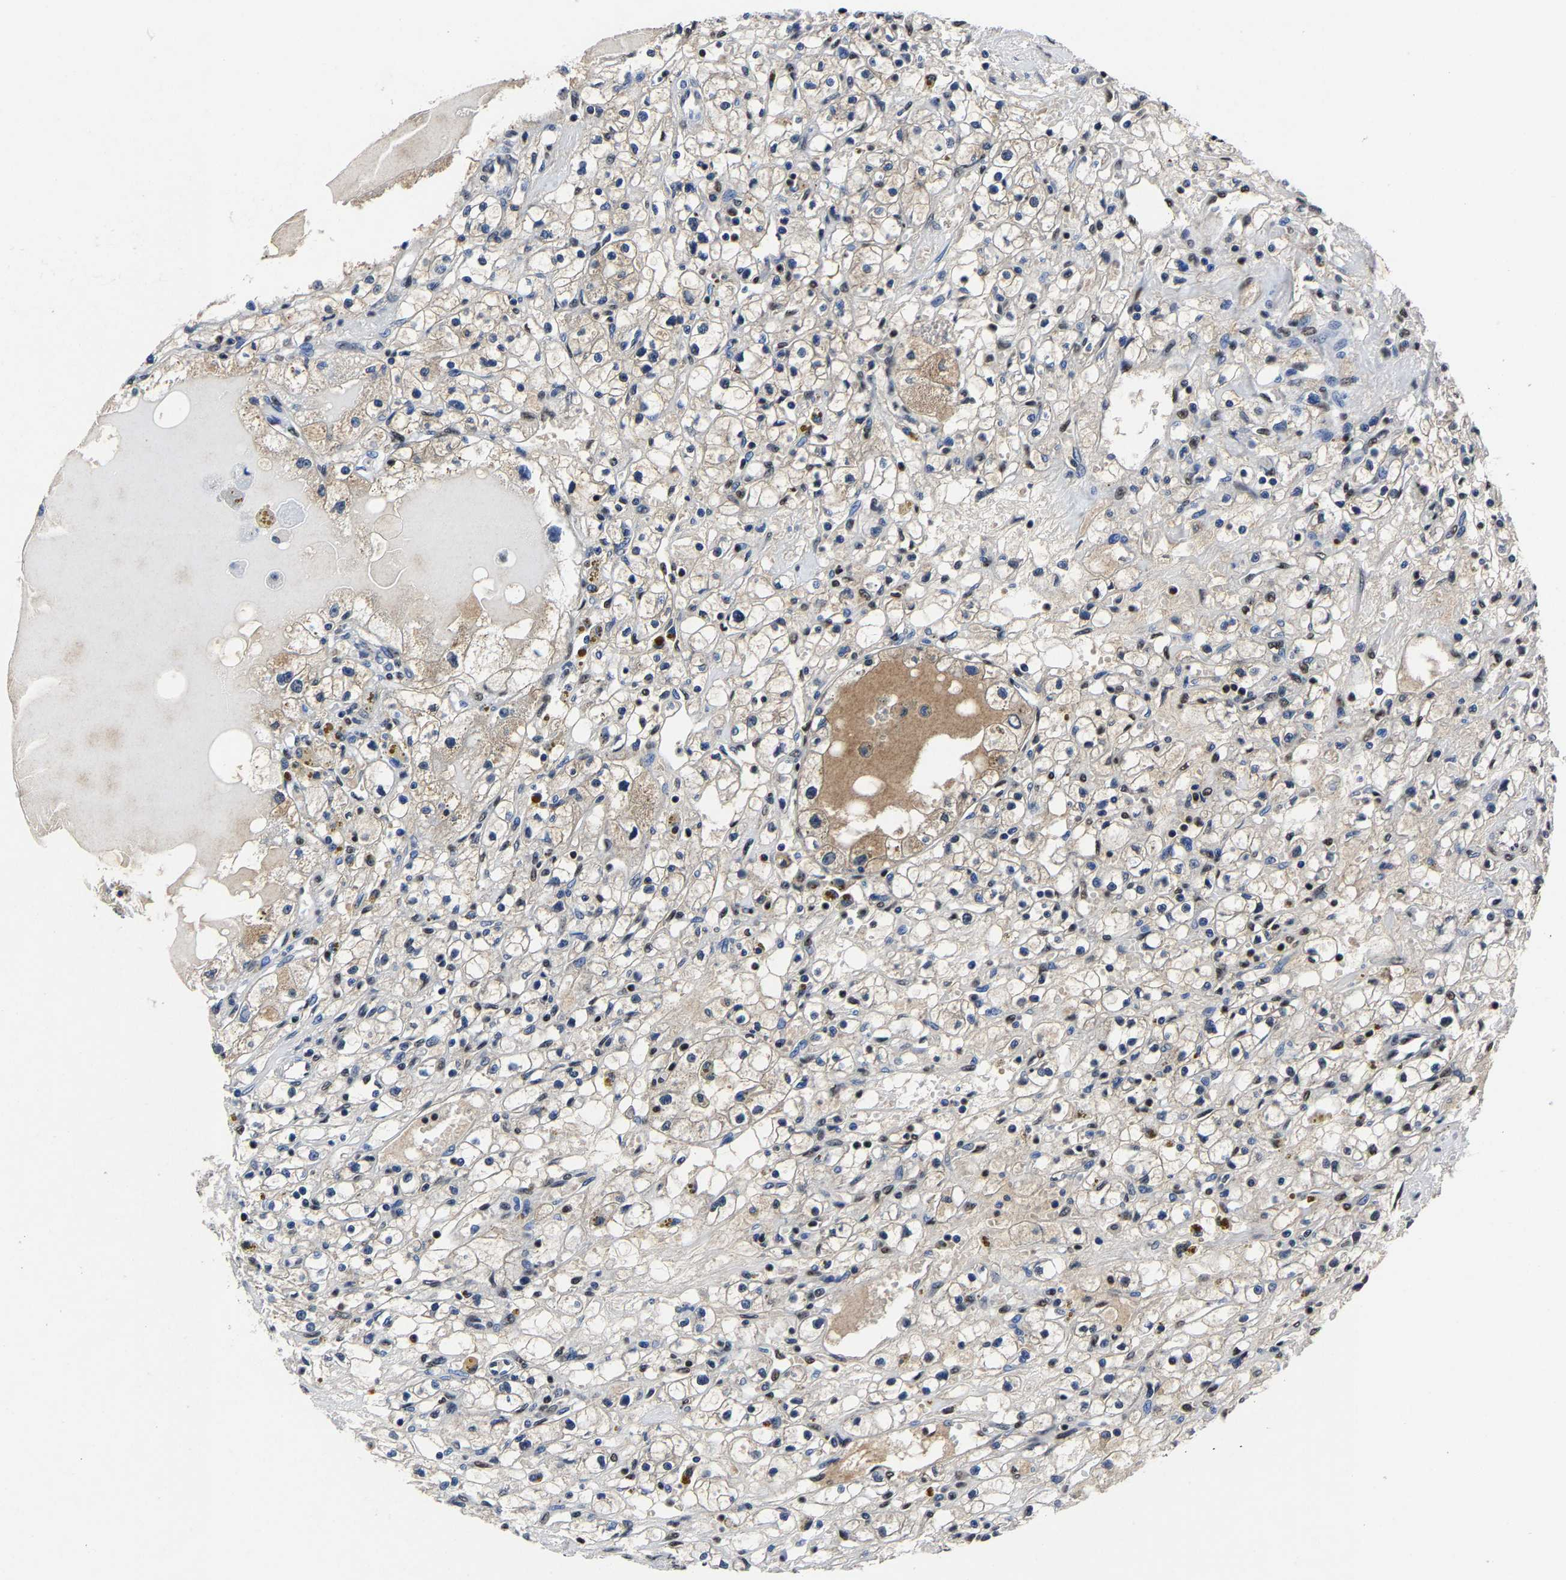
{"staining": {"intensity": "weak", "quantity": "<25%", "location": "nuclear"}, "tissue": "renal cancer", "cell_type": "Tumor cells", "image_type": "cancer", "snomed": [{"axis": "morphology", "description": "Adenocarcinoma, NOS"}, {"axis": "topography", "description": "Kidney"}], "caption": "Histopathology image shows no protein staining in tumor cells of adenocarcinoma (renal) tissue.", "gene": "RBM45", "patient": {"sex": "male", "age": 56}}